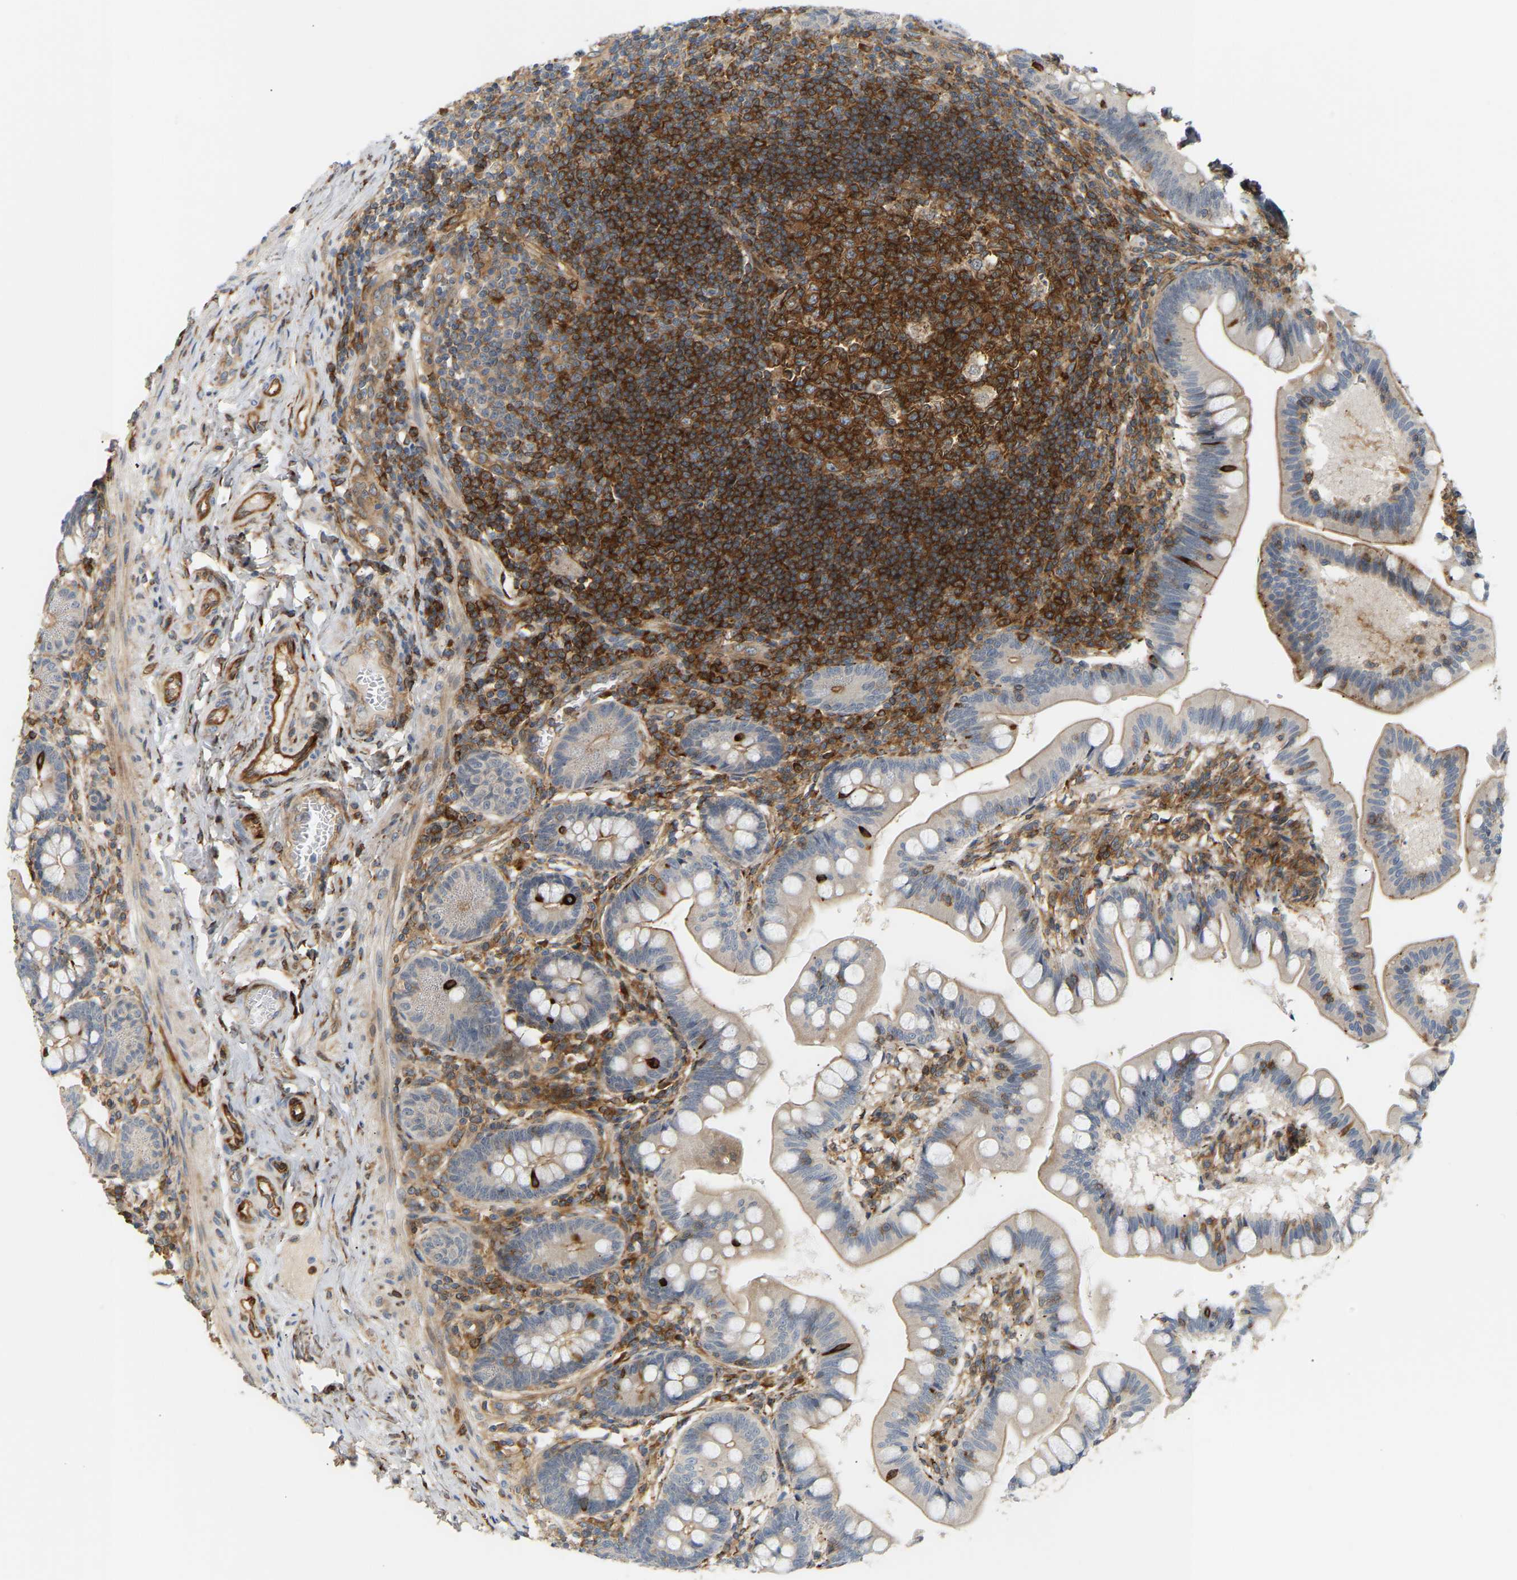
{"staining": {"intensity": "moderate", "quantity": "<25%", "location": "cytoplasmic/membranous"}, "tissue": "small intestine", "cell_type": "Glandular cells", "image_type": "normal", "snomed": [{"axis": "morphology", "description": "Normal tissue, NOS"}, {"axis": "topography", "description": "Small intestine"}], "caption": "High-power microscopy captured an immunohistochemistry (IHC) histopathology image of benign small intestine, revealing moderate cytoplasmic/membranous expression in about <25% of glandular cells.", "gene": "PLCG2", "patient": {"sex": "male", "age": 7}}